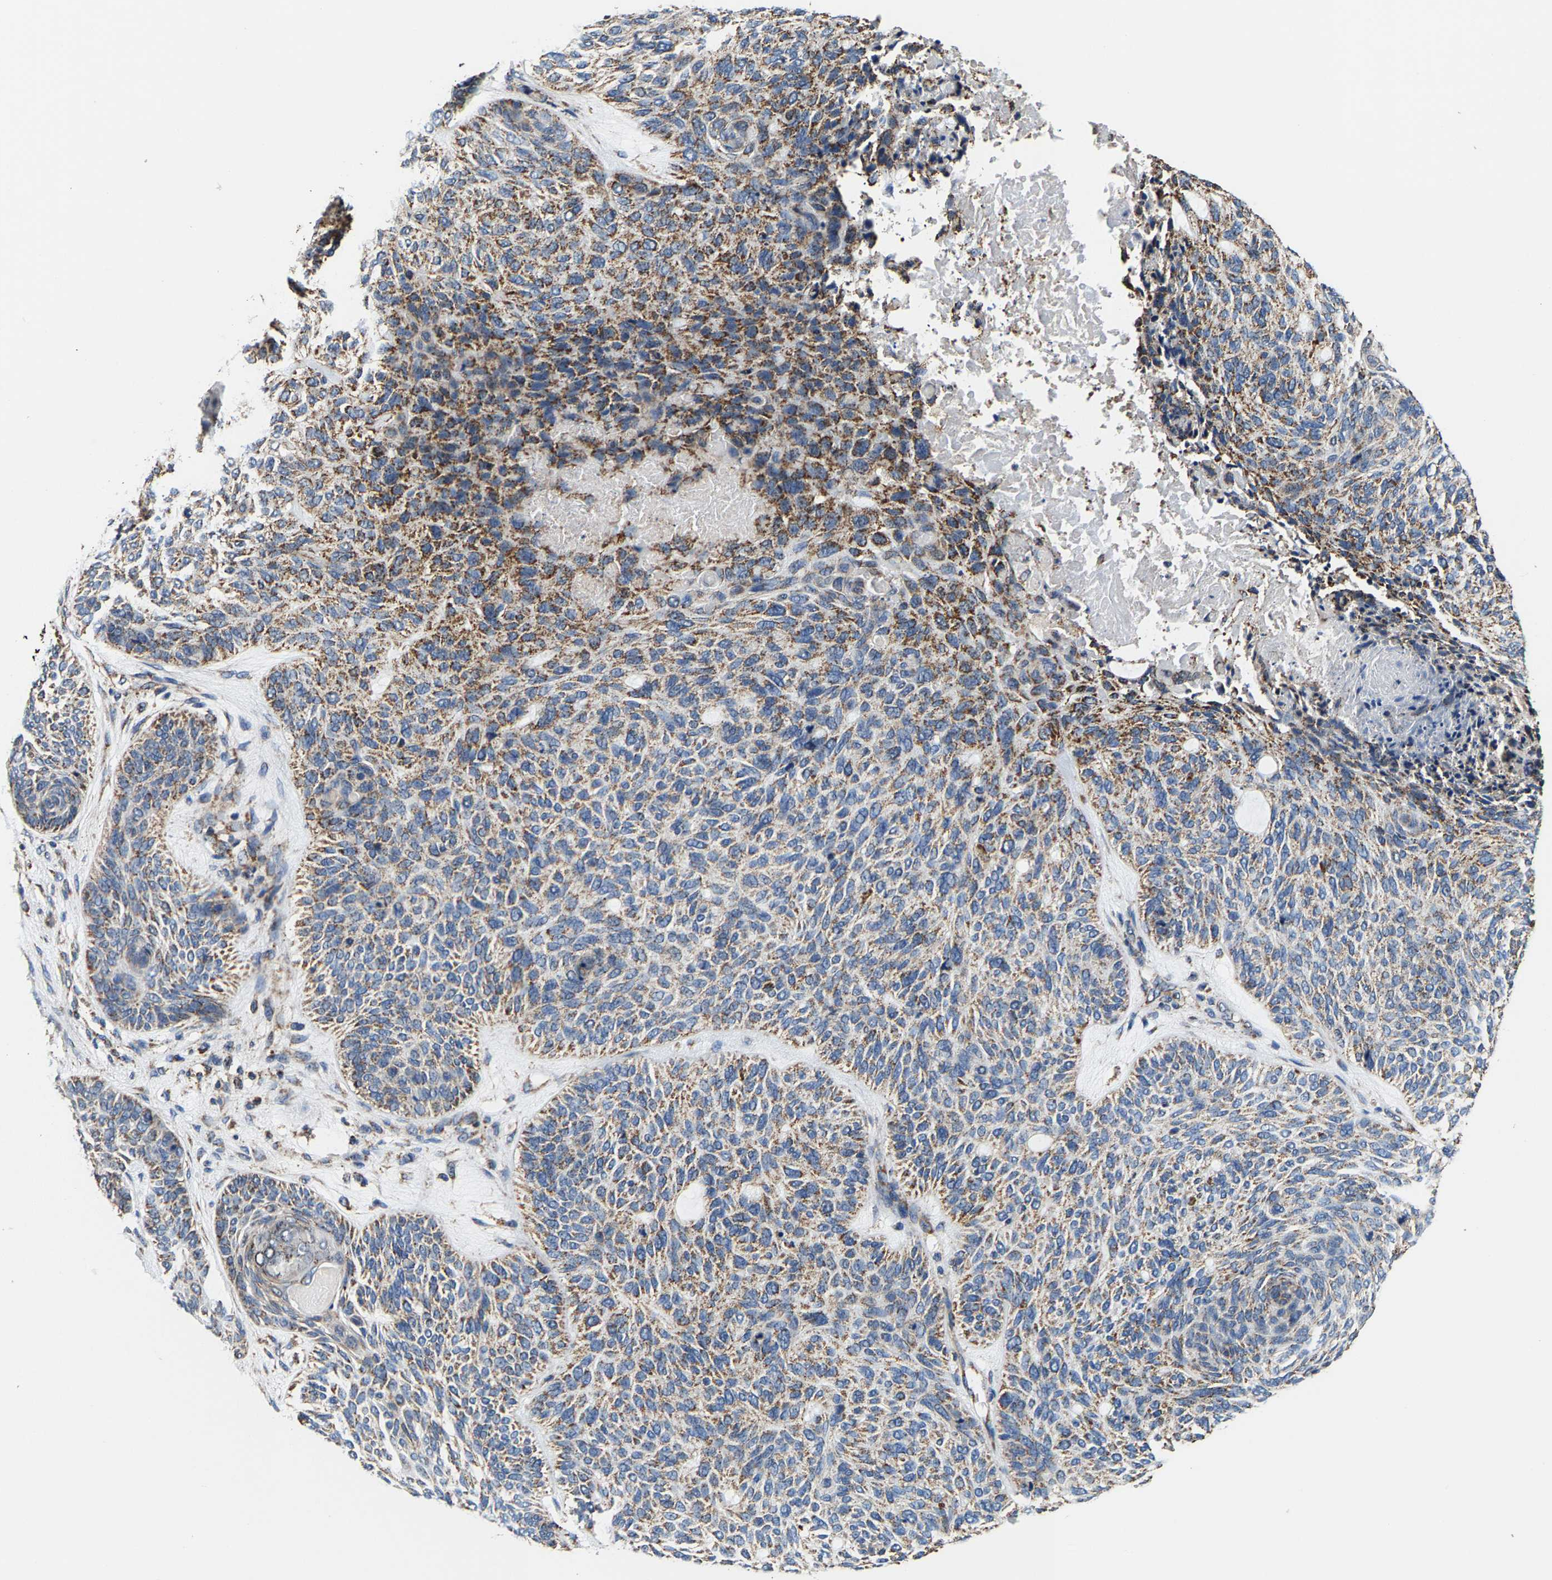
{"staining": {"intensity": "moderate", "quantity": "25%-75%", "location": "cytoplasmic/membranous"}, "tissue": "skin cancer", "cell_type": "Tumor cells", "image_type": "cancer", "snomed": [{"axis": "morphology", "description": "Basal cell carcinoma"}, {"axis": "topography", "description": "Skin"}], "caption": "A high-resolution photomicrograph shows immunohistochemistry (IHC) staining of basal cell carcinoma (skin), which shows moderate cytoplasmic/membranous expression in about 25%-75% of tumor cells. The staining is performed using DAB brown chromogen to label protein expression. The nuclei are counter-stained blue using hematoxylin.", "gene": "SHMT2", "patient": {"sex": "male", "age": 55}}